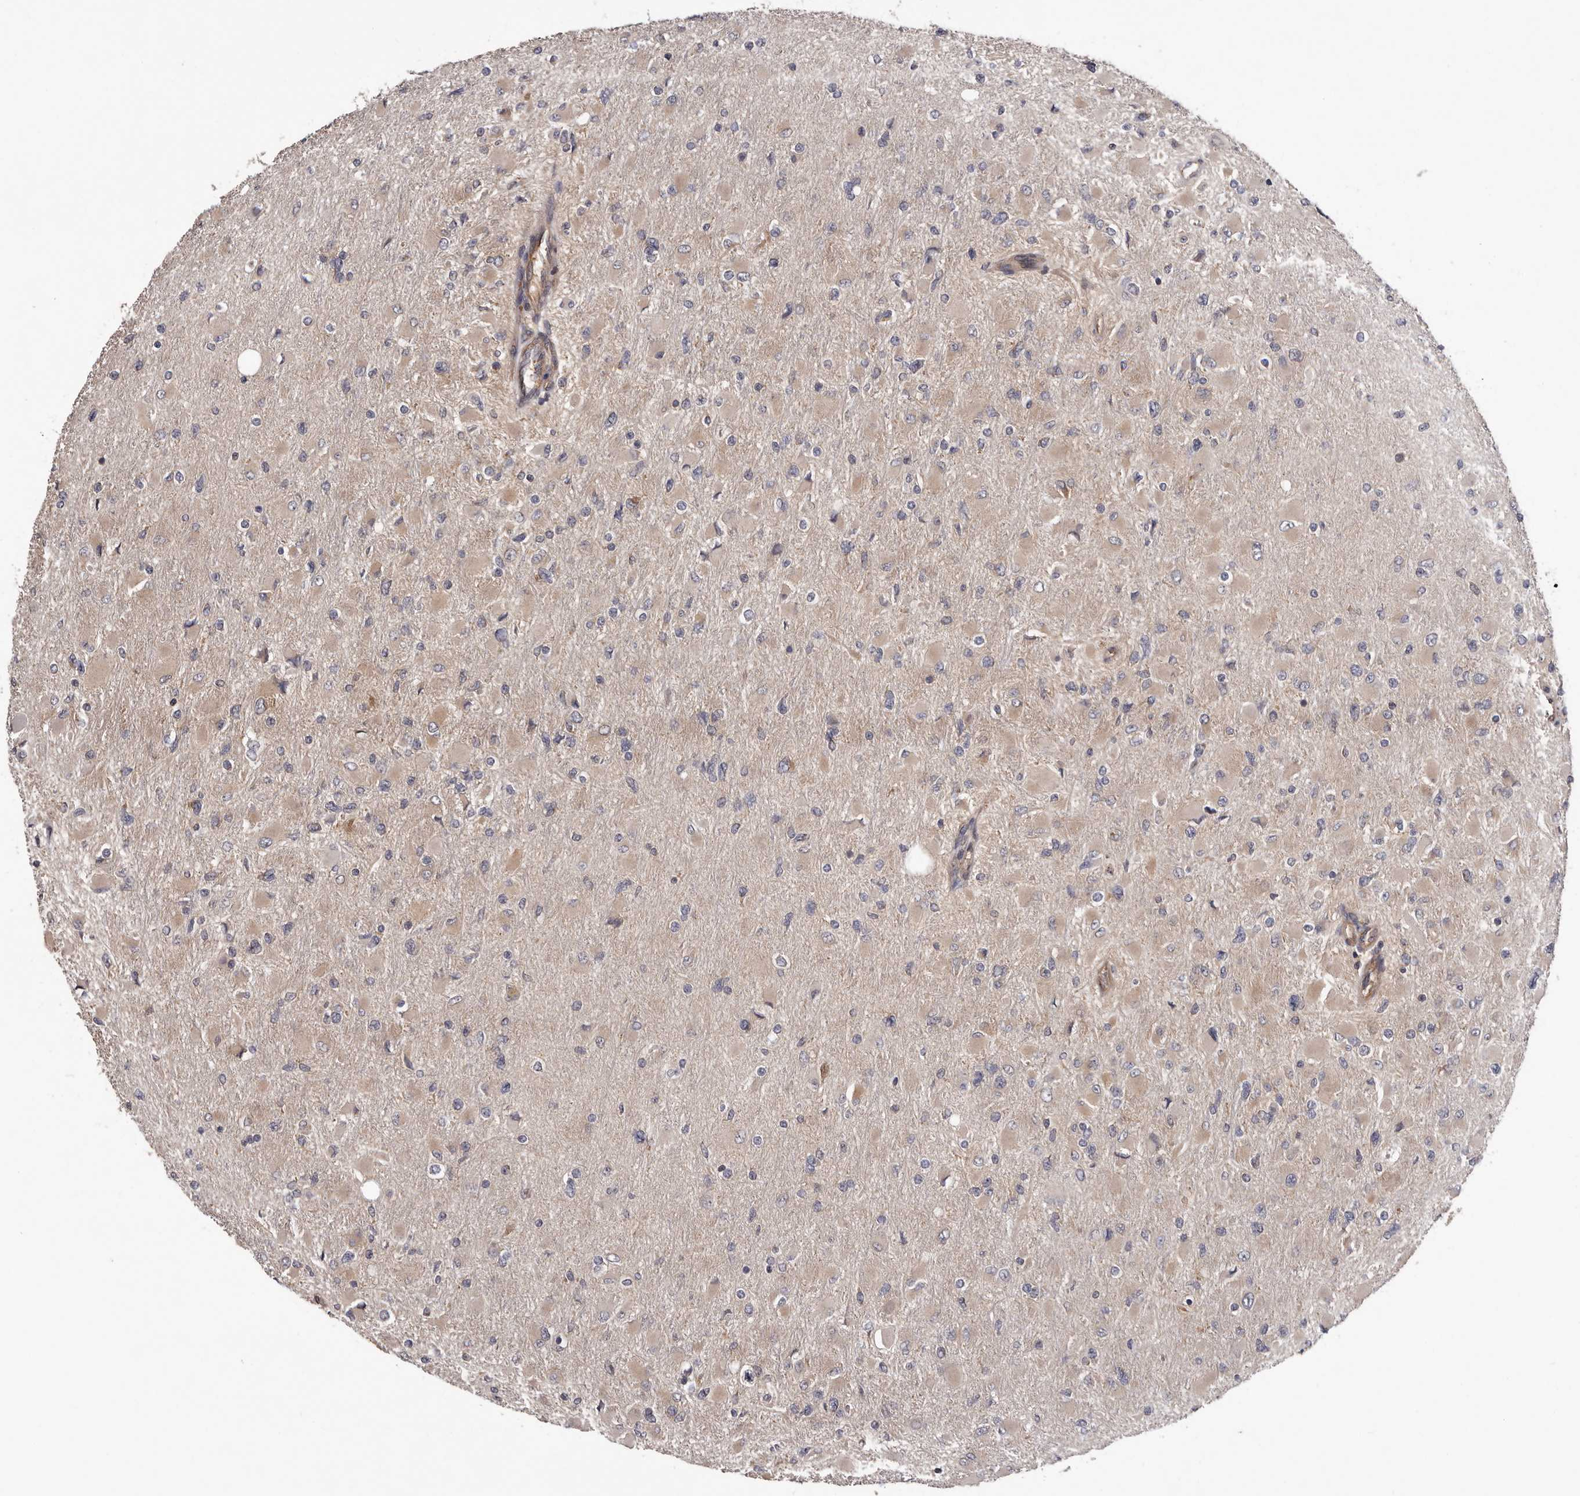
{"staining": {"intensity": "weak", "quantity": "<25%", "location": "cytoplasmic/membranous"}, "tissue": "glioma", "cell_type": "Tumor cells", "image_type": "cancer", "snomed": [{"axis": "morphology", "description": "Glioma, malignant, High grade"}, {"axis": "topography", "description": "Cerebral cortex"}], "caption": "Tumor cells are negative for protein expression in human glioma.", "gene": "VPS37A", "patient": {"sex": "female", "age": 36}}